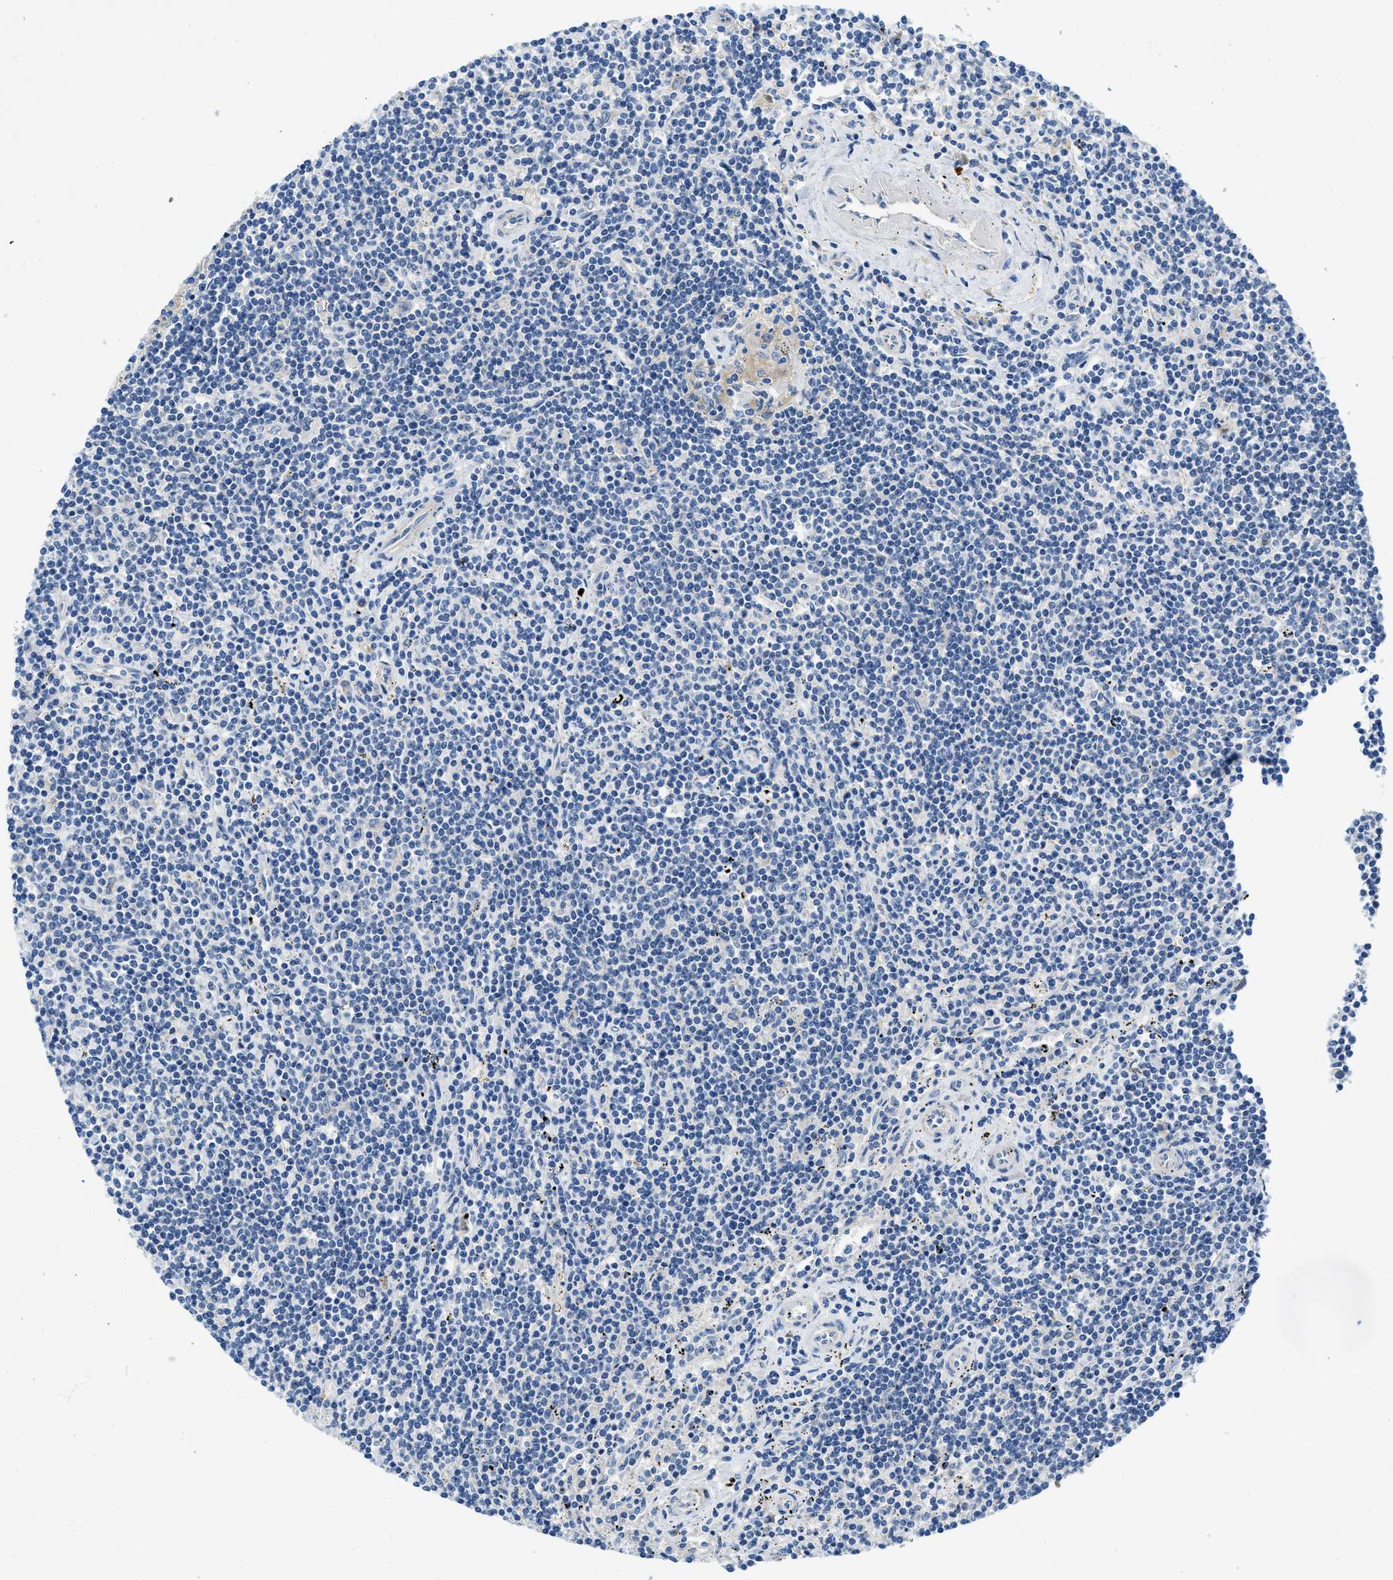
{"staining": {"intensity": "negative", "quantity": "none", "location": "none"}, "tissue": "lymphoma", "cell_type": "Tumor cells", "image_type": "cancer", "snomed": [{"axis": "morphology", "description": "Malignant lymphoma, non-Hodgkin's type, Low grade"}, {"axis": "topography", "description": "Spleen"}], "caption": "The immunohistochemistry micrograph has no significant positivity in tumor cells of lymphoma tissue.", "gene": "RIPK2", "patient": {"sex": "male", "age": 76}}